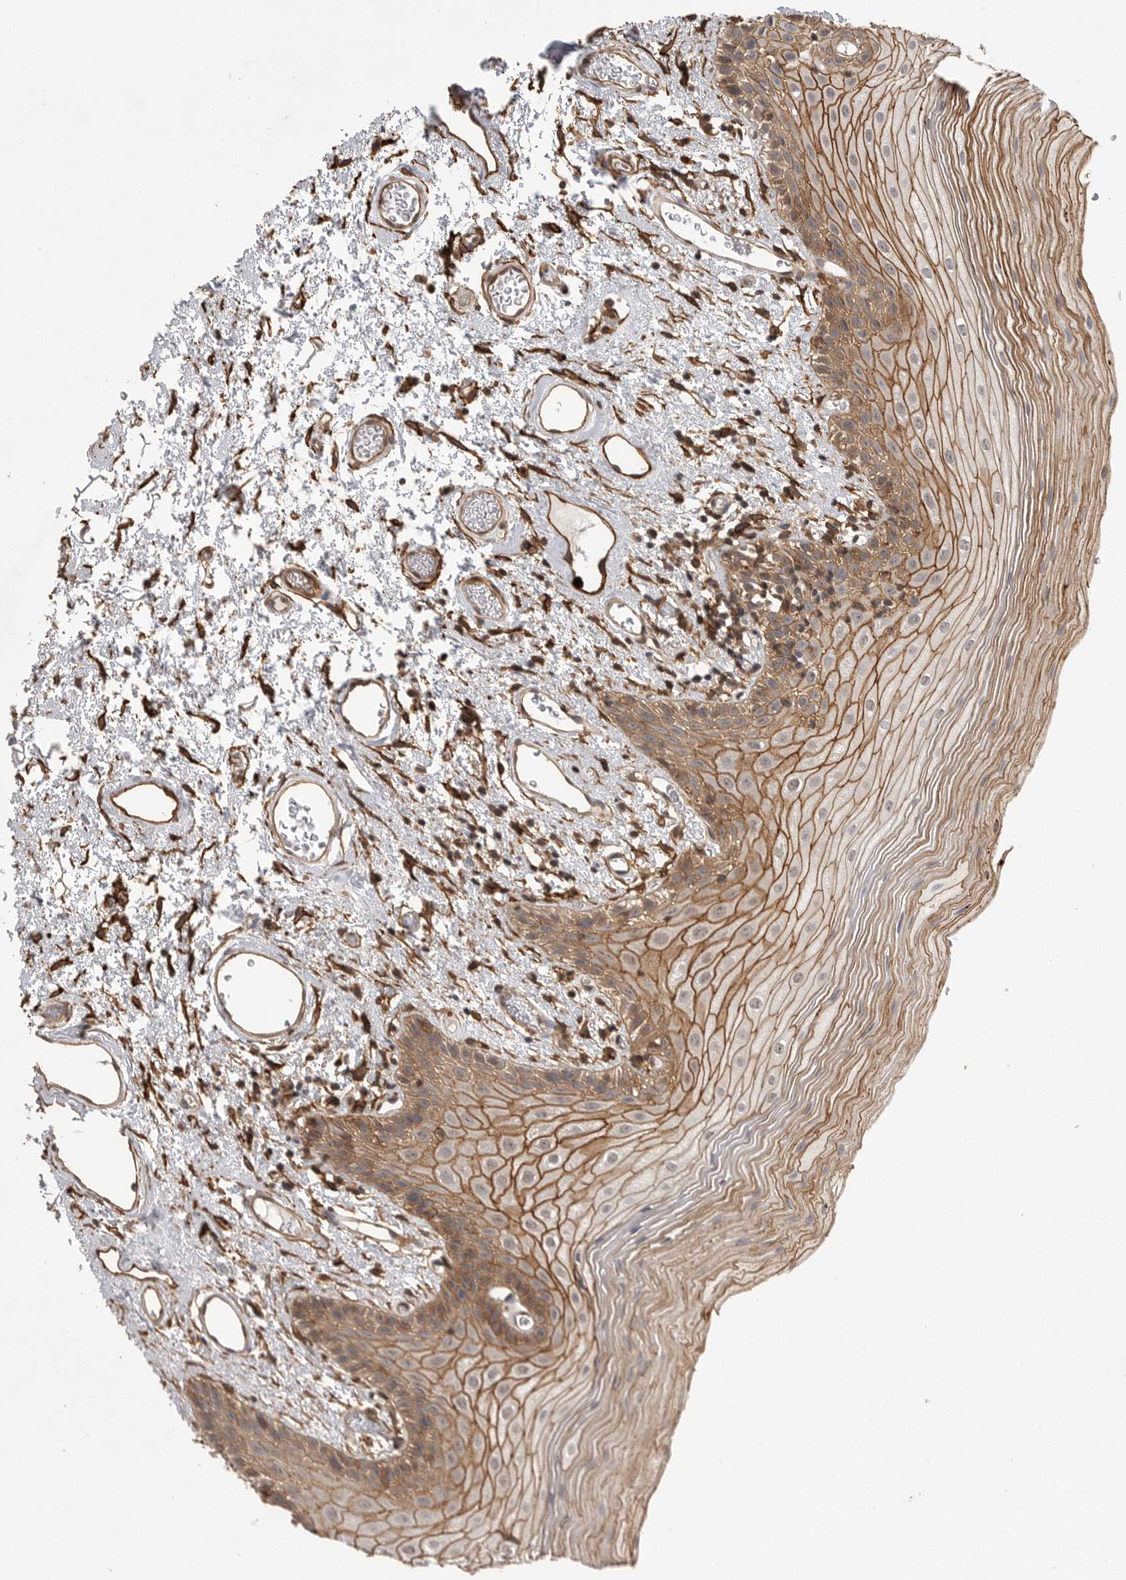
{"staining": {"intensity": "moderate", "quantity": ">75%", "location": "cytoplasmic/membranous"}, "tissue": "oral mucosa", "cell_type": "Squamous epithelial cells", "image_type": "normal", "snomed": [{"axis": "morphology", "description": "Normal tissue, NOS"}, {"axis": "topography", "description": "Oral tissue"}], "caption": "This photomicrograph exhibits unremarkable oral mucosa stained with immunohistochemistry to label a protein in brown. The cytoplasmic/membranous of squamous epithelial cells show moderate positivity for the protein. Nuclei are counter-stained blue.", "gene": "NECTIN1", "patient": {"sex": "male", "age": 52}}